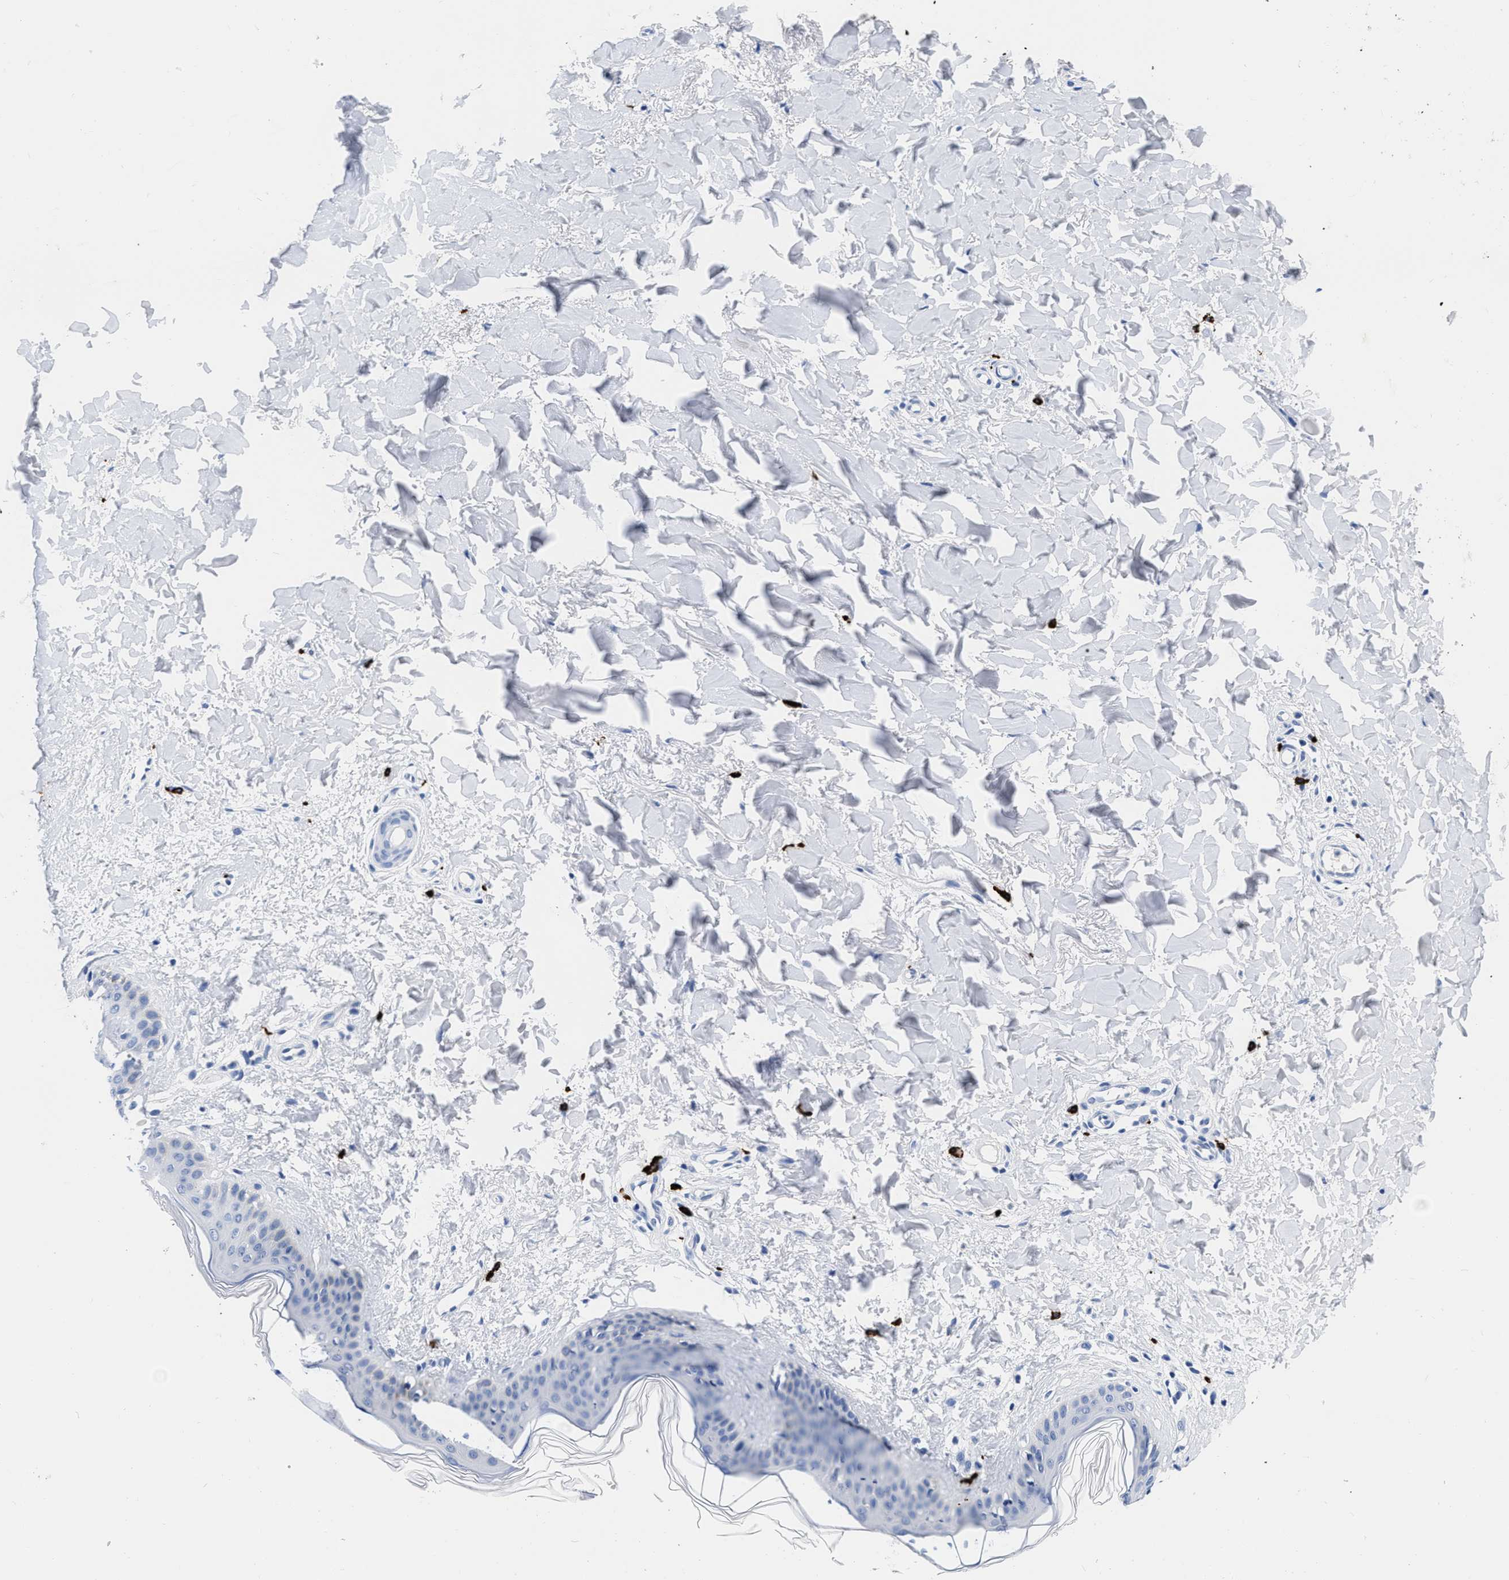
{"staining": {"intensity": "negative", "quantity": "none", "location": "none"}, "tissue": "skin", "cell_type": "Fibroblasts", "image_type": "normal", "snomed": [{"axis": "morphology", "description": "Normal tissue, NOS"}, {"axis": "topography", "description": "Skin"}], "caption": "Skin stained for a protein using IHC exhibits no expression fibroblasts.", "gene": "CER1", "patient": {"sex": "female", "age": 17}}